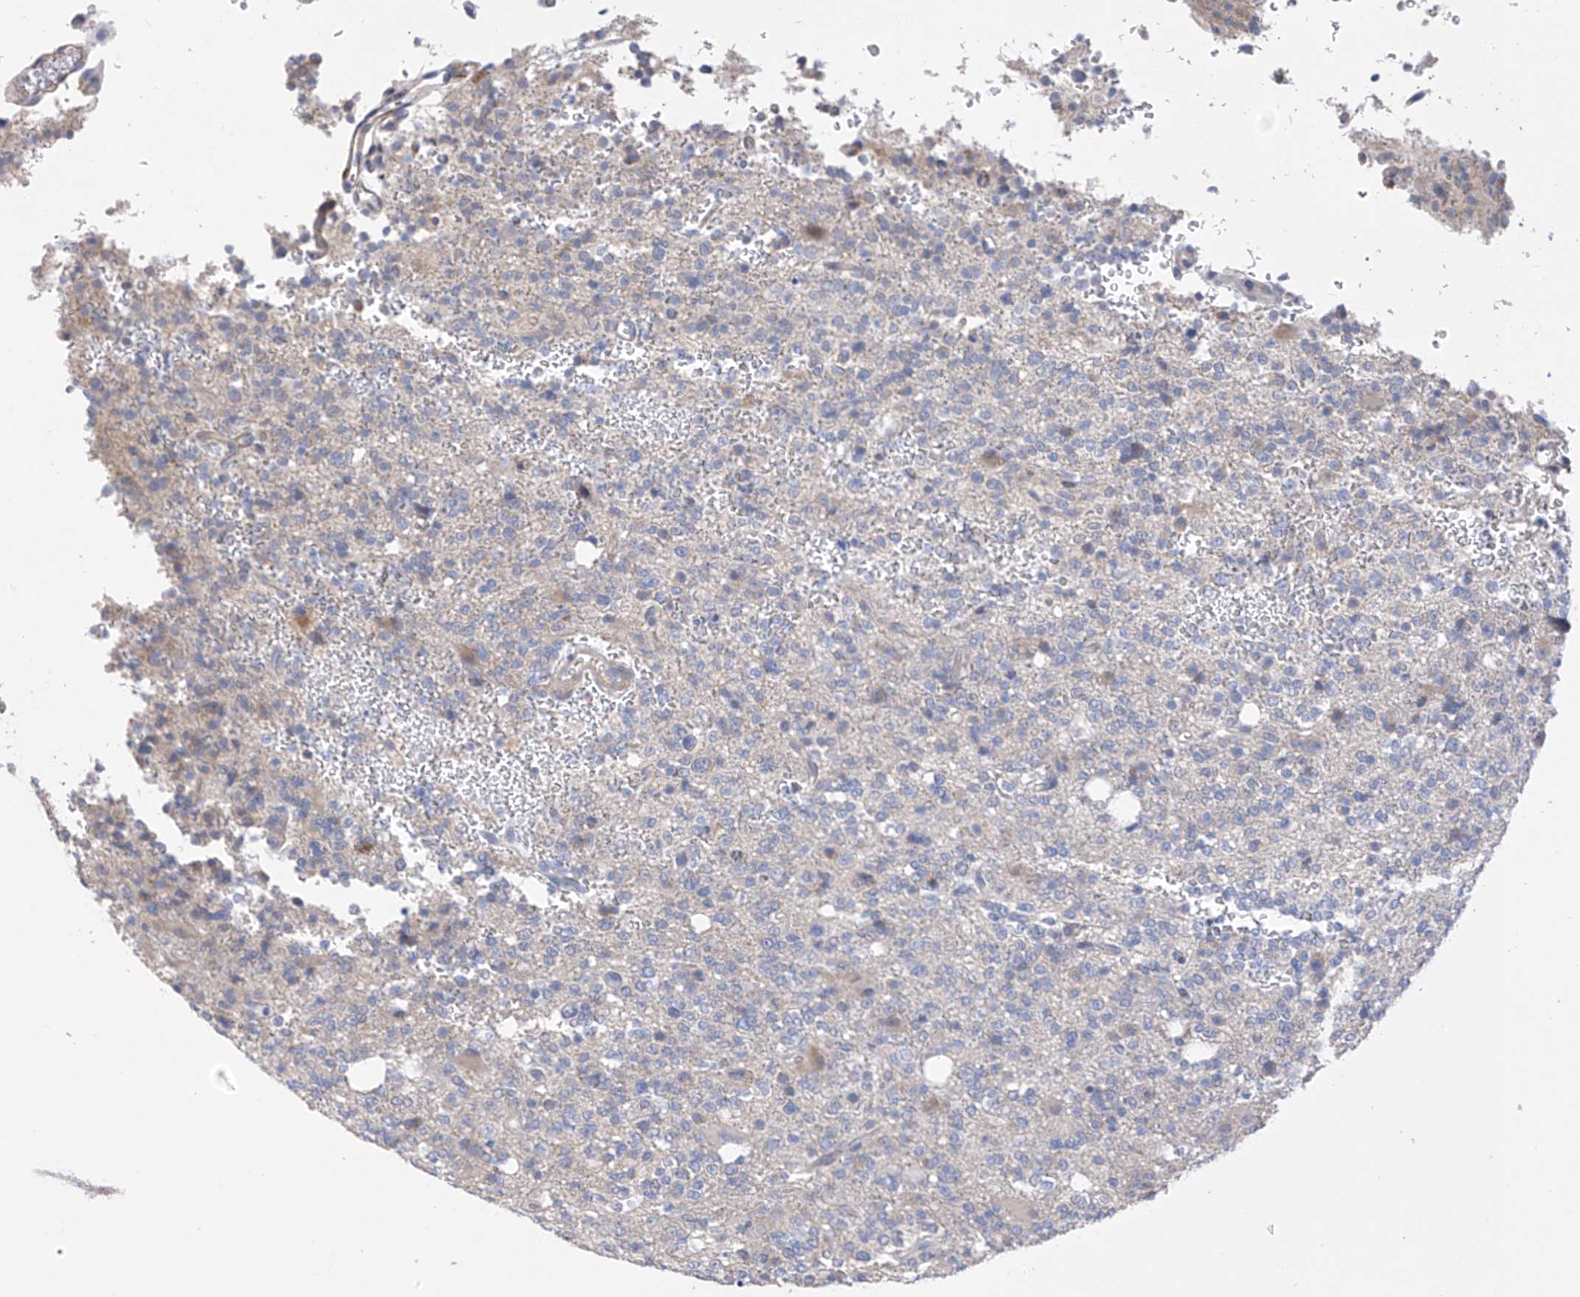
{"staining": {"intensity": "negative", "quantity": "none", "location": "none"}, "tissue": "glioma", "cell_type": "Tumor cells", "image_type": "cancer", "snomed": [{"axis": "morphology", "description": "Glioma, malignant, High grade"}, {"axis": "topography", "description": "Brain"}], "caption": "DAB (3,3'-diaminobenzidine) immunohistochemical staining of human glioma exhibits no significant positivity in tumor cells.", "gene": "REC8", "patient": {"sex": "female", "age": 62}}